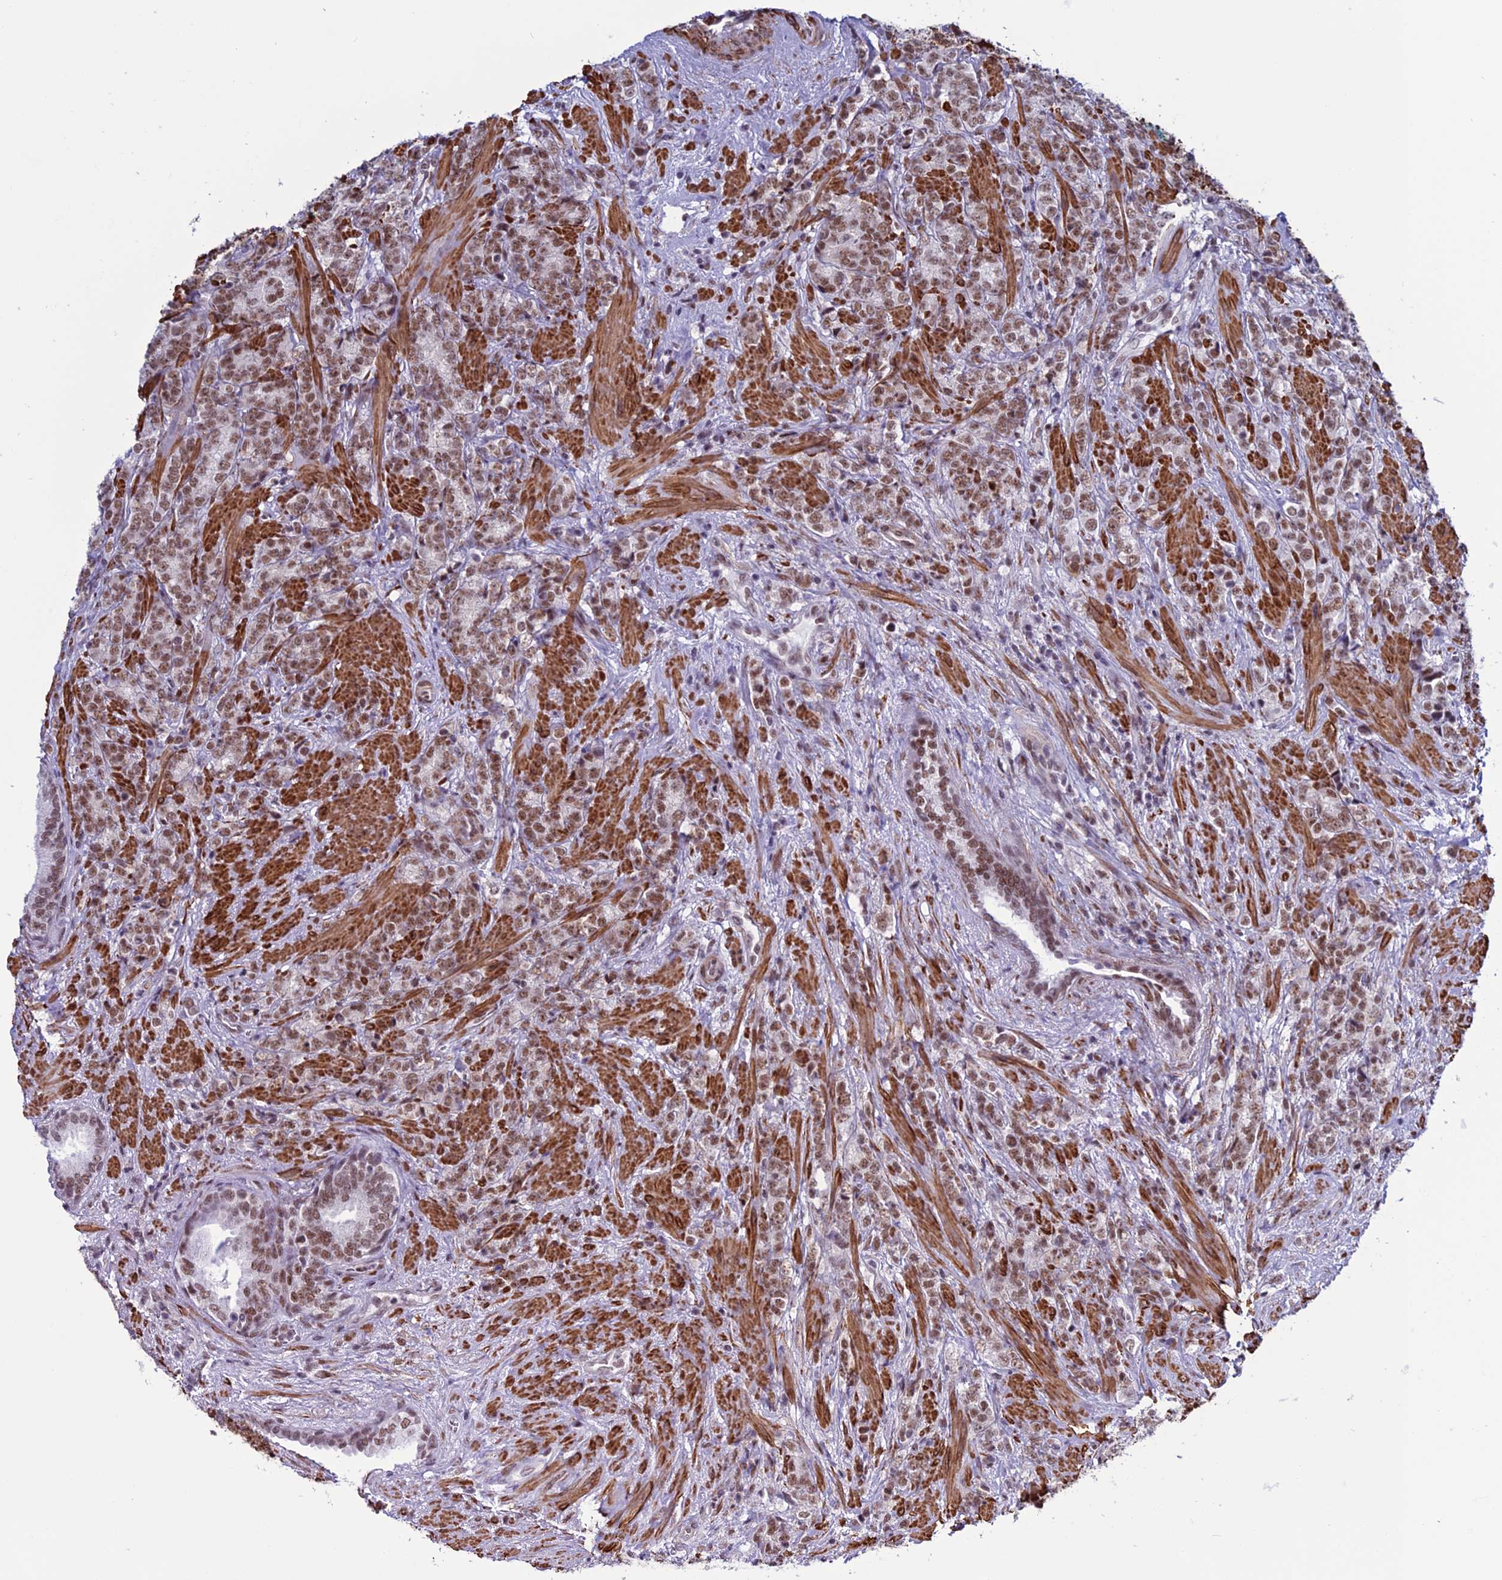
{"staining": {"intensity": "moderate", "quantity": ">75%", "location": "nuclear"}, "tissue": "prostate cancer", "cell_type": "Tumor cells", "image_type": "cancer", "snomed": [{"axis": "morphology", "description": "Adenocarcinoma, High grade"}, {"axis": "topography", "description": "Prostate"}], "caption": "This is a histology image of immunohistochemistry staining of prostate cancer (high-grade adenocarcinoma), which shows moderate positivity in the nuclear of tumor cells.", "gene": "U2AF1", "patient": {"sex": "male", "age": 64}}